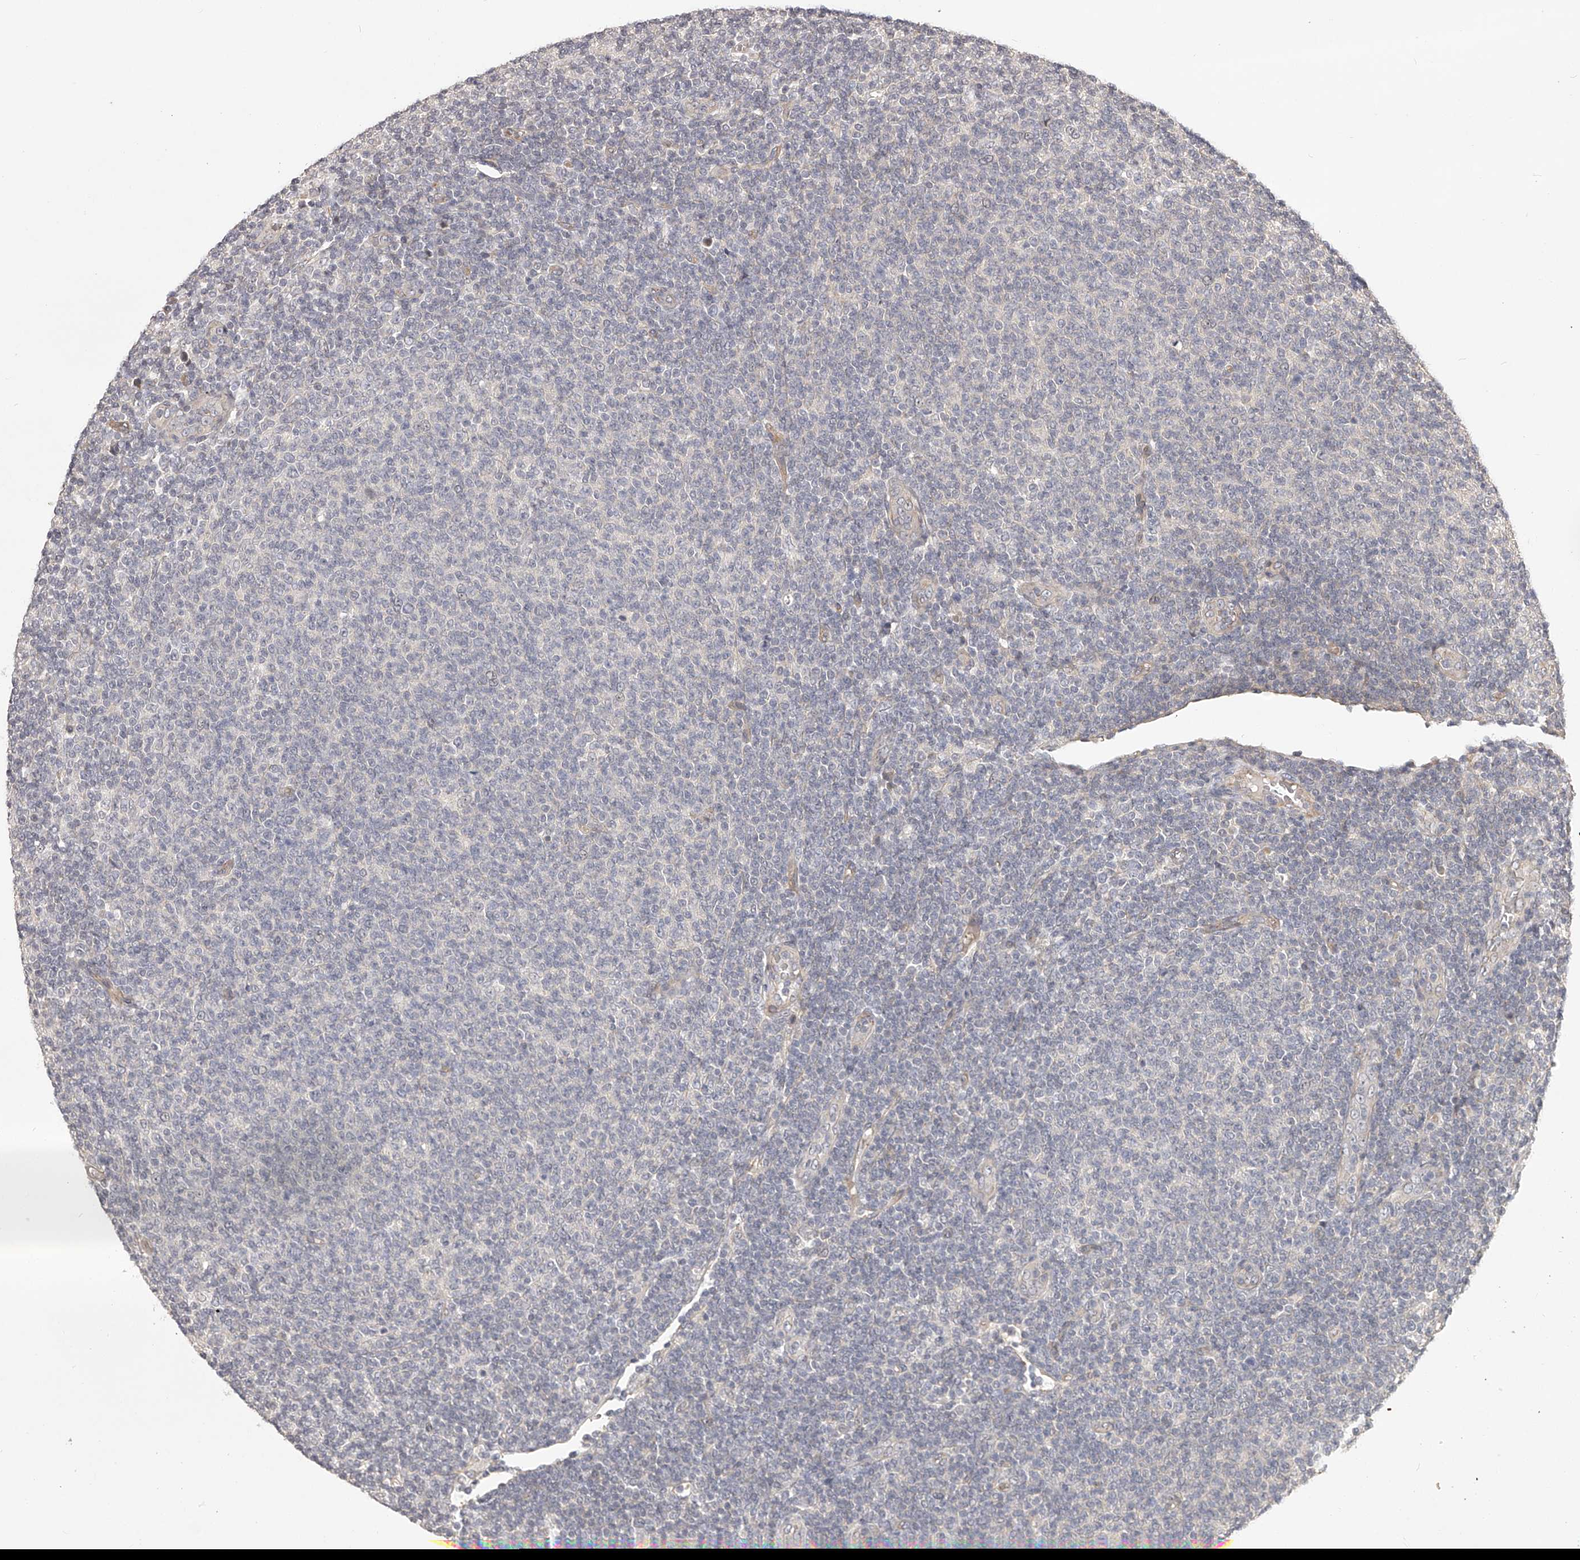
{"staining": {"intensity": "negative", "quantity": "none", "location": "none"}, "tissue": "lymphoma", "cell_type": "Tumor cells", "image_type": "cancer", "snomed": [{"axis": "morphology", "description": "Malignant lymphoma, non-Hodgkin's type, Low grade"}, {"axis": "topography", "description": "Lymph node"}], "caption": "Immunohistochemical staining of human malignant lymphoma, non-Hodgkin's type (low-grade) demonstrates no significant staining in tumor cells.", "gene": "ZNF582", "patient": {"sex": "male", "age": 66}}